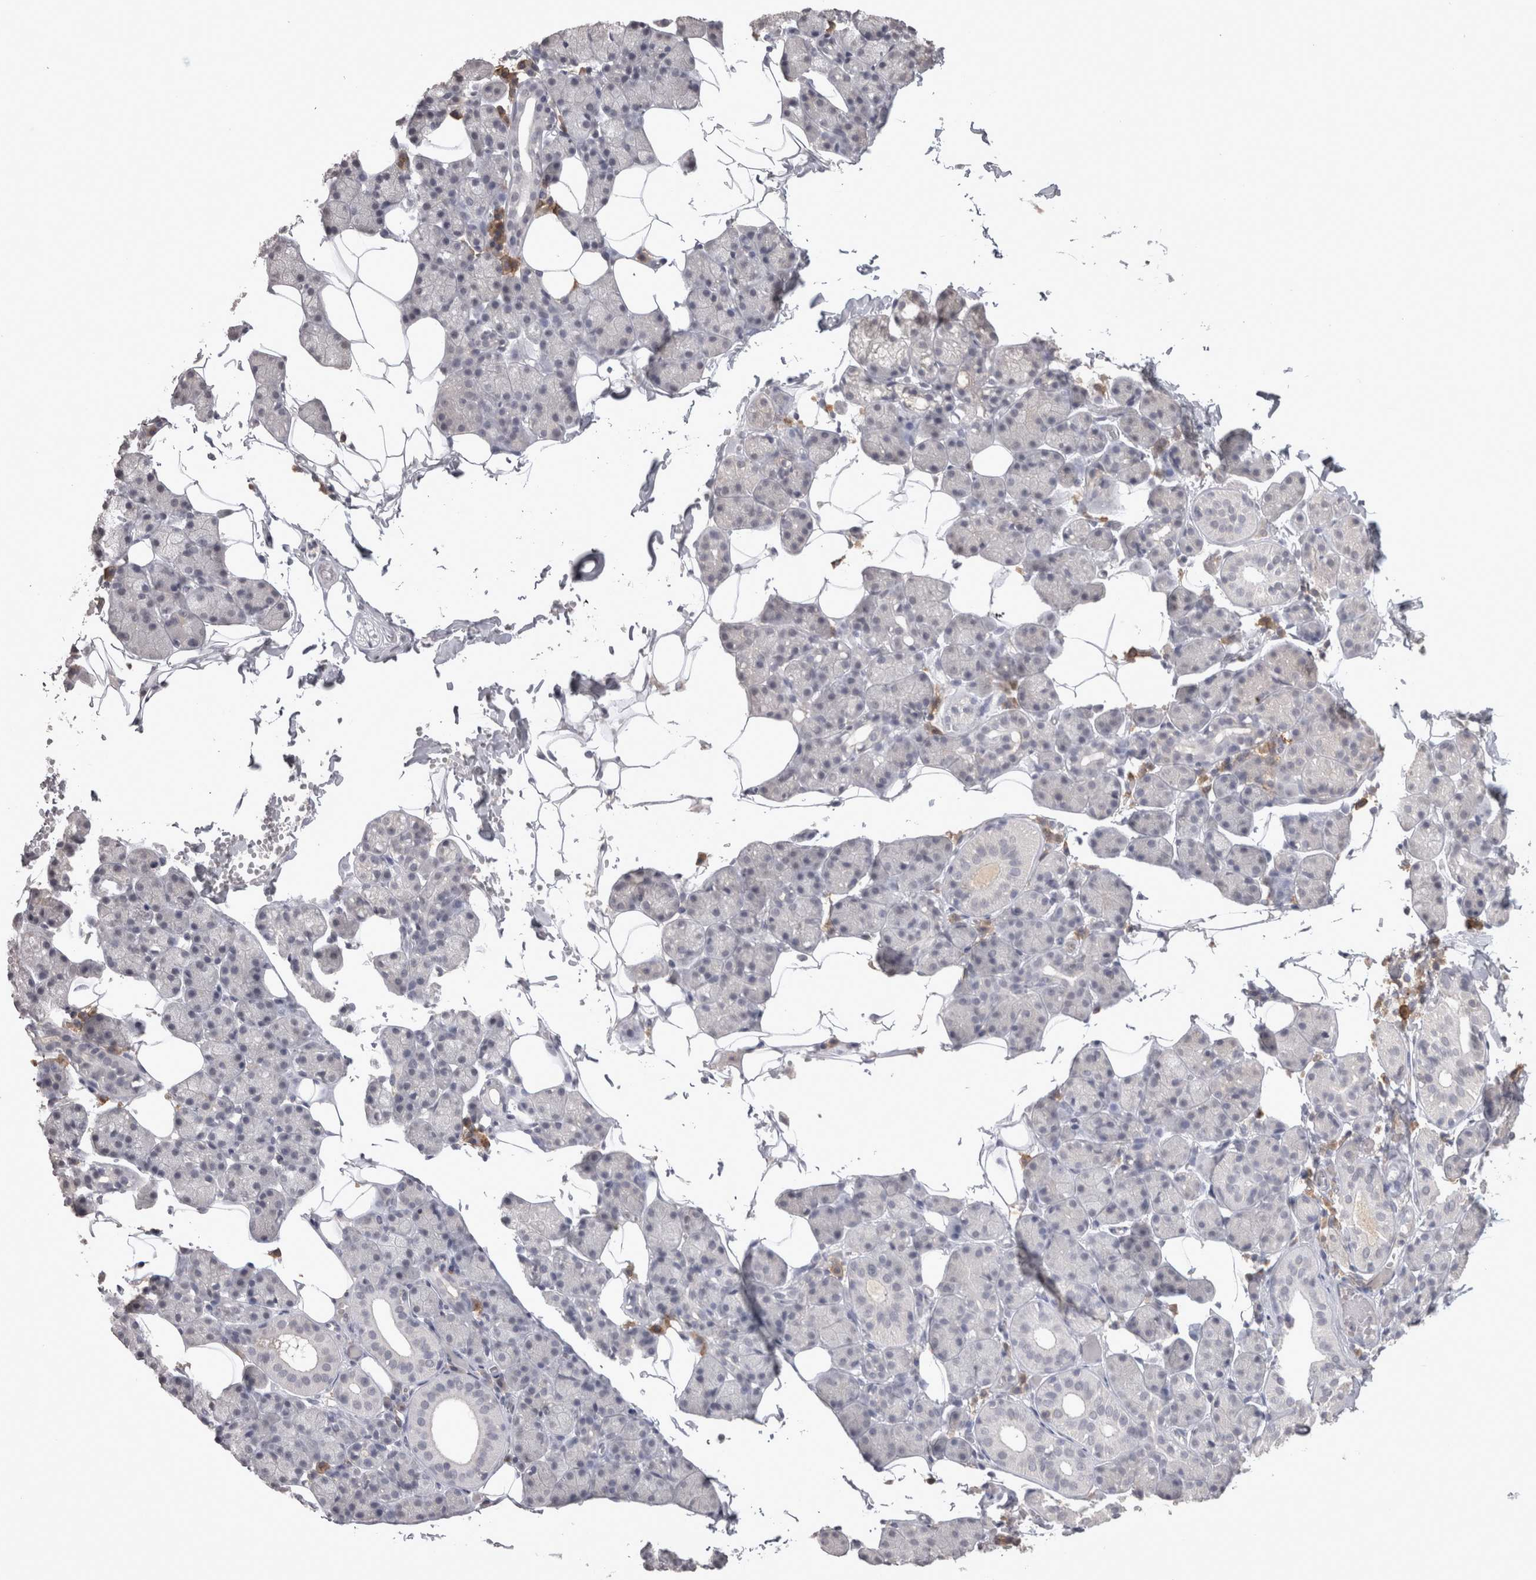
{"staining": {"intensity": "negative", "quantity": "none", "location": "none"}, "tissue": "salivary gland", "cell_type": "Glandular cells", "image_type": "normal", "snomed": [{"axis": "morphology", "description": "Normal tissue, NOS"}, {"axis": "topography", "description": "Salivary gland"}], "caption": "Protein analysis of unremarkable salivary gland shows no significant expression in glandular cells. The staining is performed using DAB (3,3'-diaminobenzidine) brown chromogen with nuclei counter-stained in using hematoxylin.", "gene": "LAX1", "patient": {"sex": "female", "age": 33}}